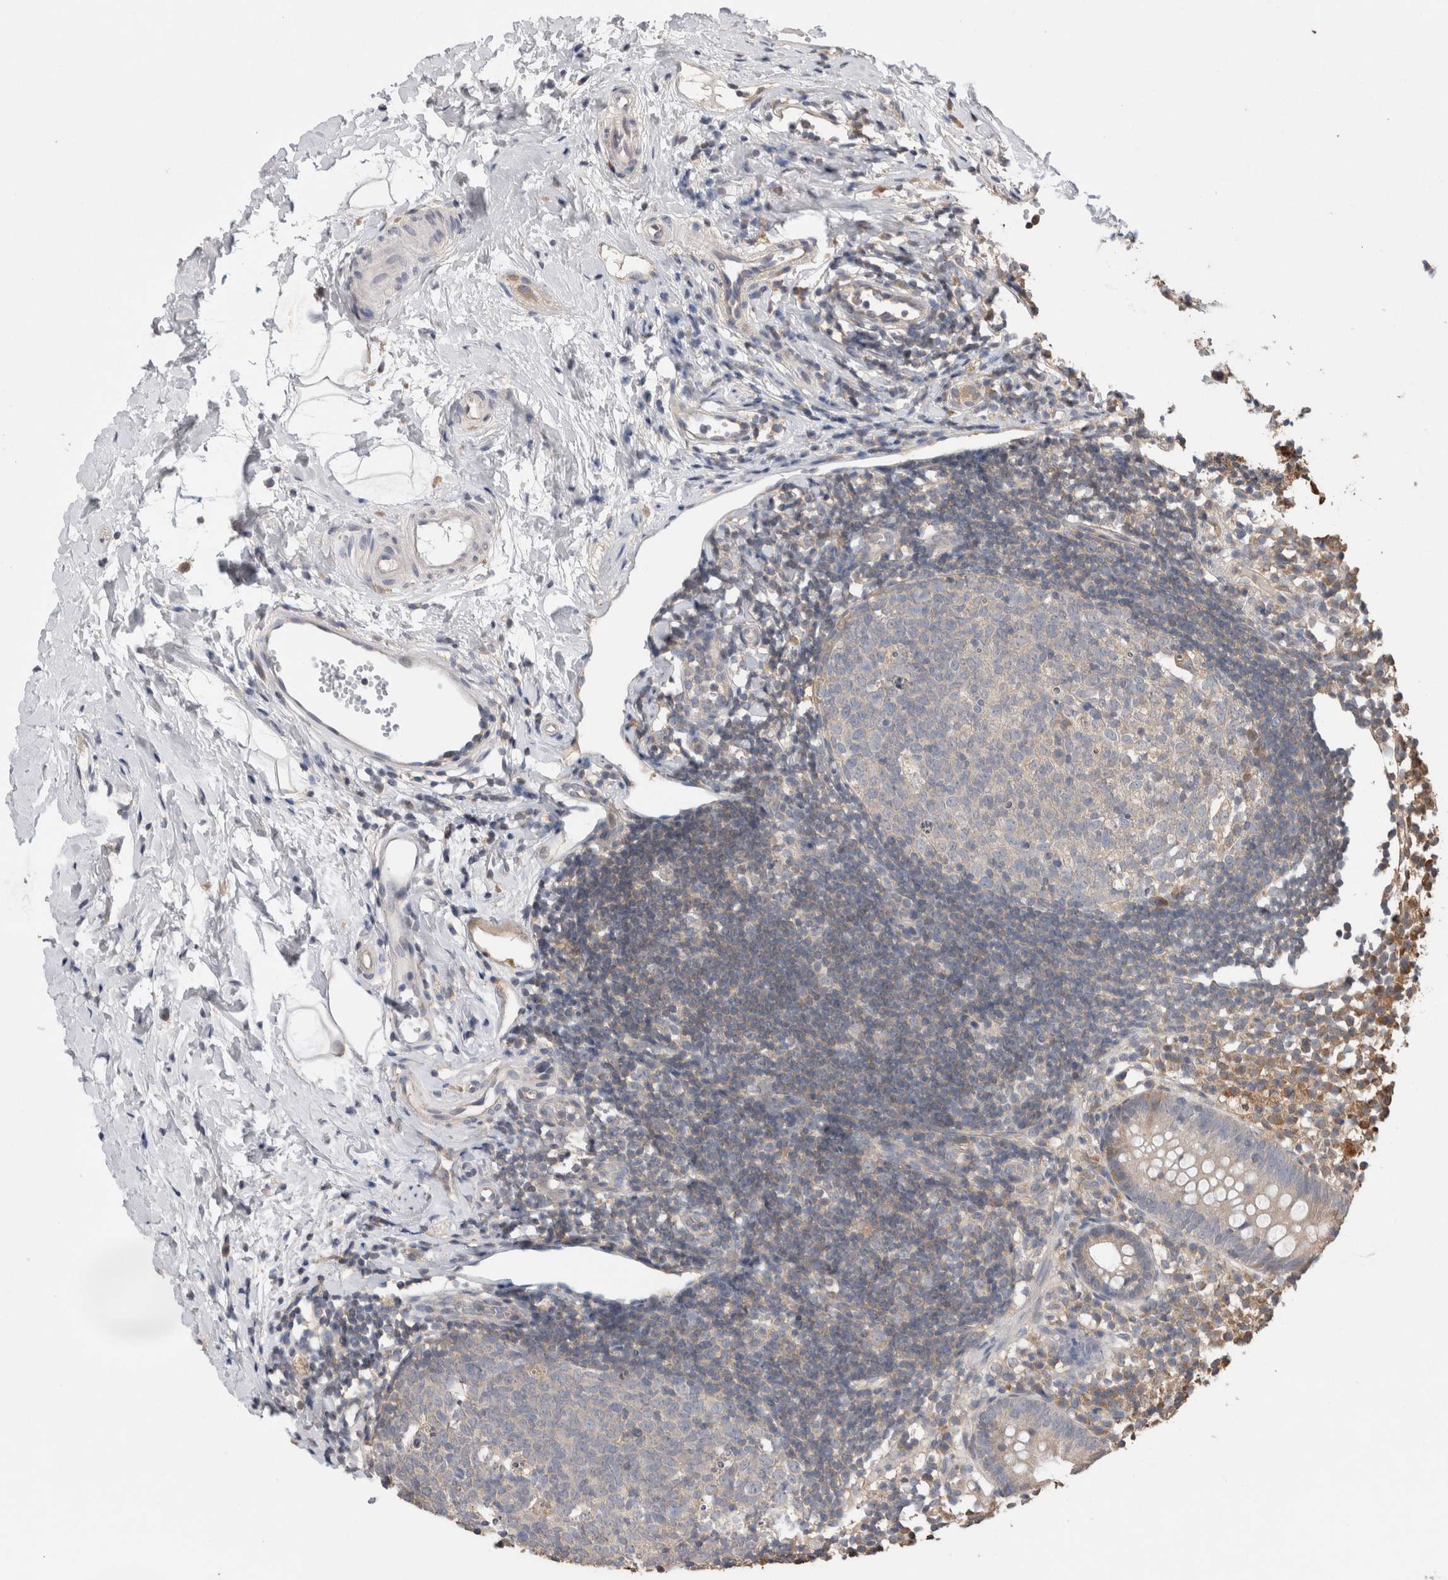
{"staining": {"intensity": "weak", "quantity": "<25%", "location": "cytoplasmic/membranous"}, "tissue": "appendix", "cell_type": "Glandular cells", "image_type": "normal", "snomed": [{"axis": "morphology", "description": "Normal tissue, NOS"}, {"axis": "topography", "description": "Appendix"}], "caption": "Immunohistochemistry photomicrograph of unremarkable human appendix stained for a protein (brown), which displays no staining in glandular cells.", "gene": "TRIM5", "patient": {"sex": "female", "age": 20}}